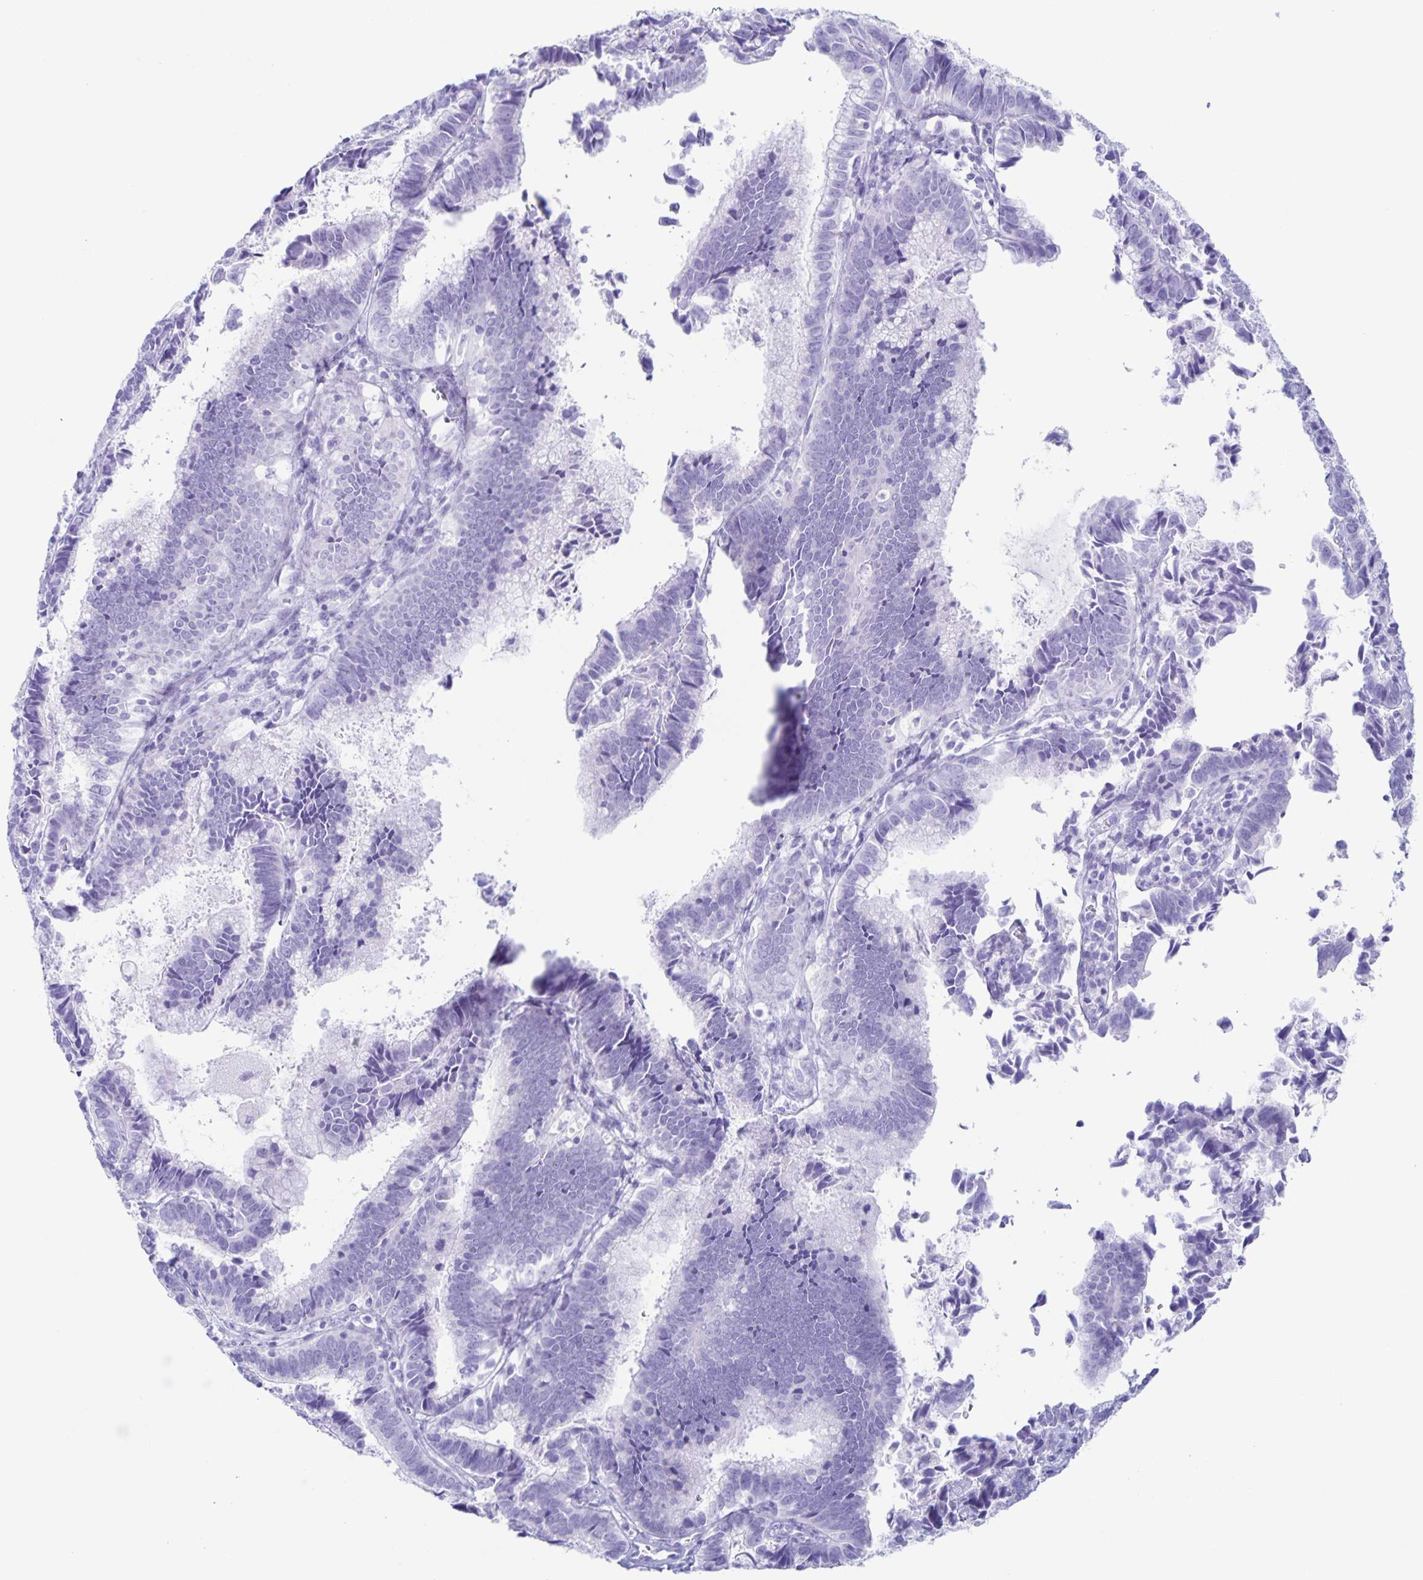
{"staining": {"intensity": "negative", "quantity": "none", "location": "none"}, "tissue": "cervical cancer", "cell_type": "Tumor cells", "image_type": "cancer", "snomed": [{"axis": "morphology", "description": "Adenocarcinoma, NOS"}, {"axis": "topography", "description": "Cervix"}], "caption": "This is a histopathology image of immunohistochemistry (IHC) staining of cervical cancer (adenocarcinoma), which shows no positivity in tumor cells.", "gene": "C12orf56", "patient": {"sex": "female", "age": 61}}